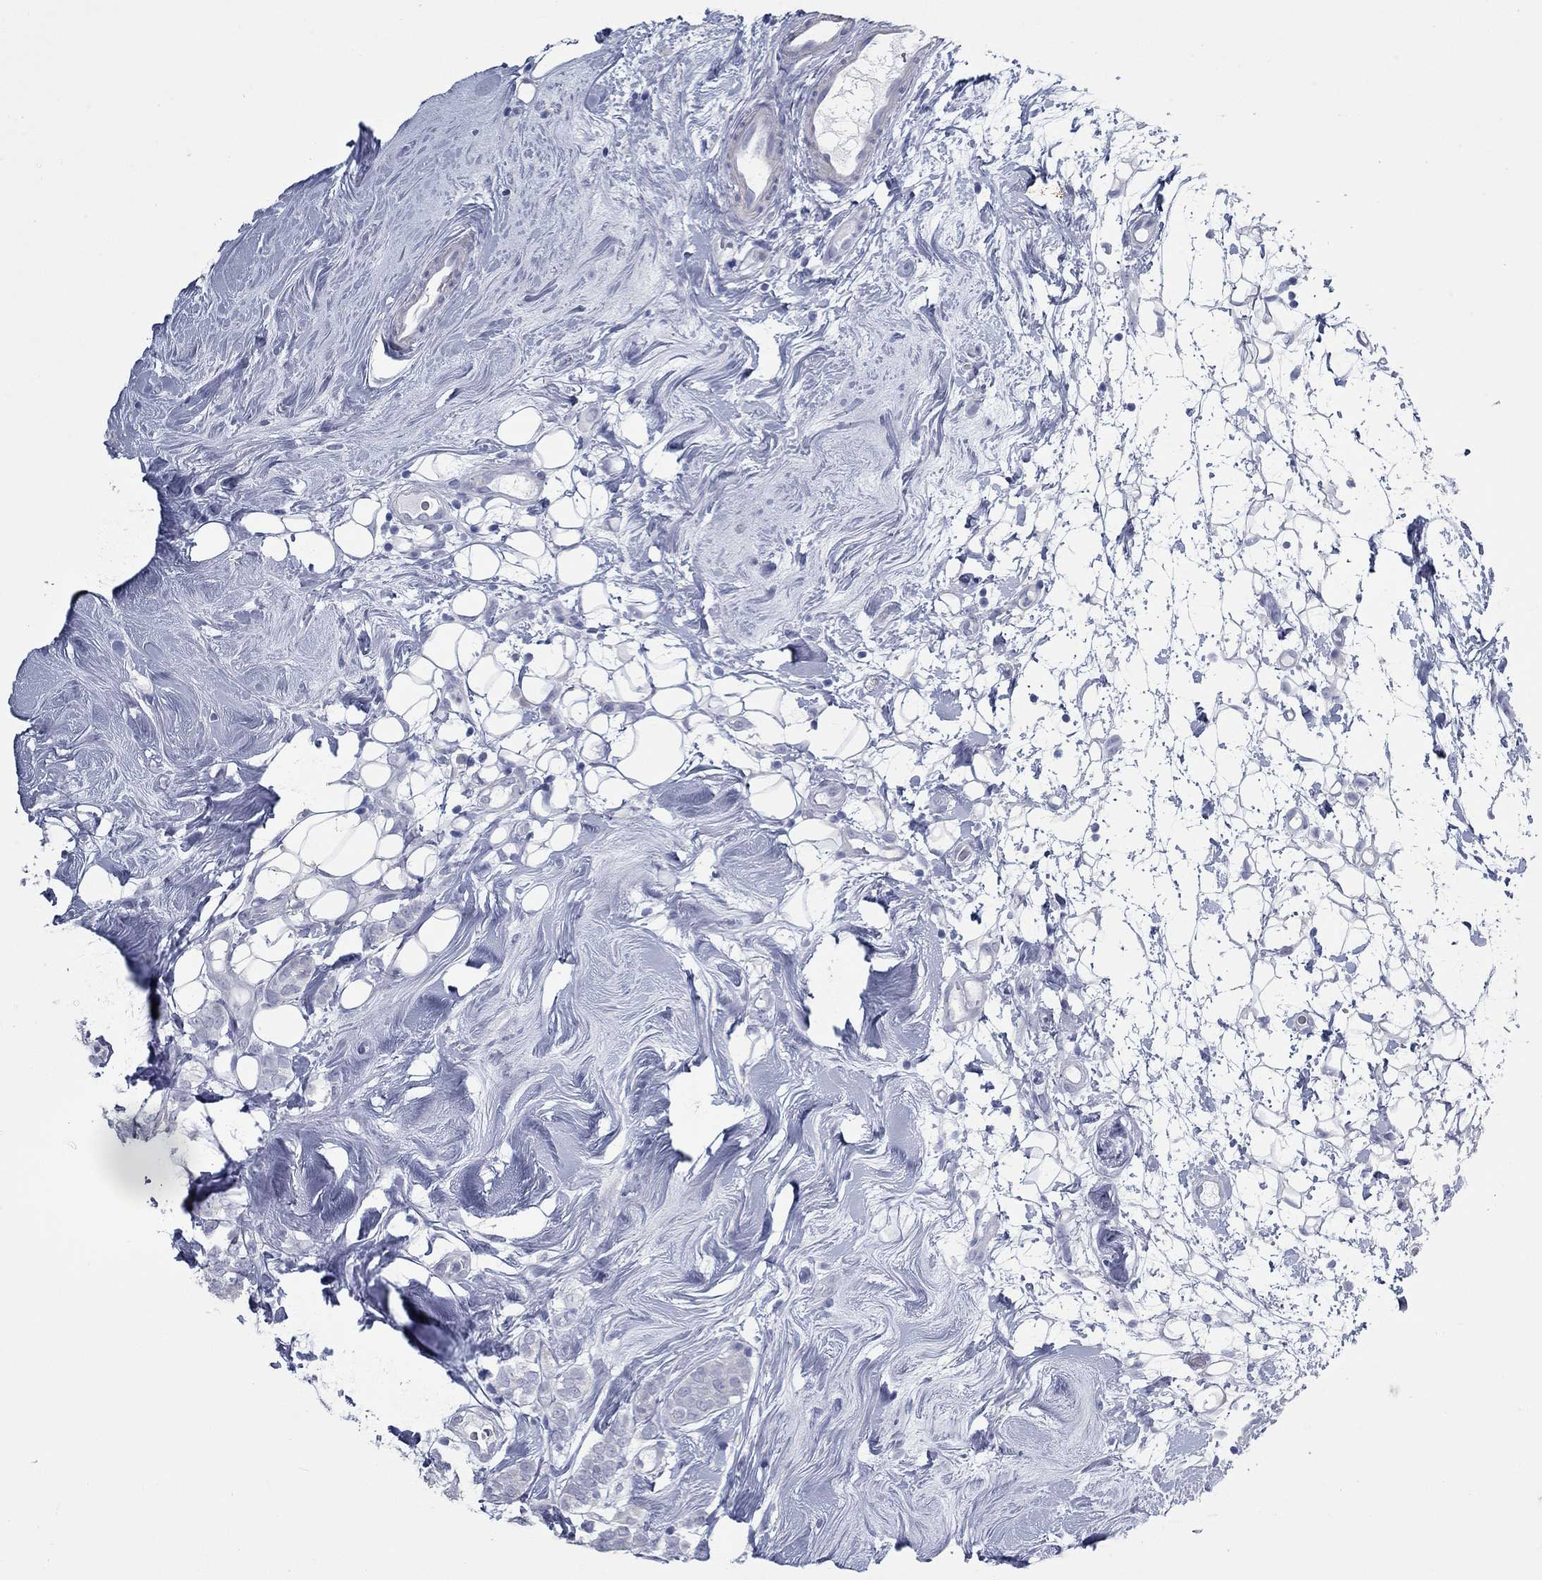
{"staining": {"intensity": "negative", "quantity": "none", "location": "none"}, "tissue": "breast cancer", "cell_type": "Tumor cells", "image_type": "cancer", "snomed": [{"axis": "morphology", "description": "Lobular carcinoma"}, {"axis": "topography", "description": "Breast"}], "caption": "High power microscopy histopathology image of an IHC image of breast cancer, revealing no significant staining in tumor cells.", "gene": "KIRREL2", "patient": {"sex": "female", "age": 49}}